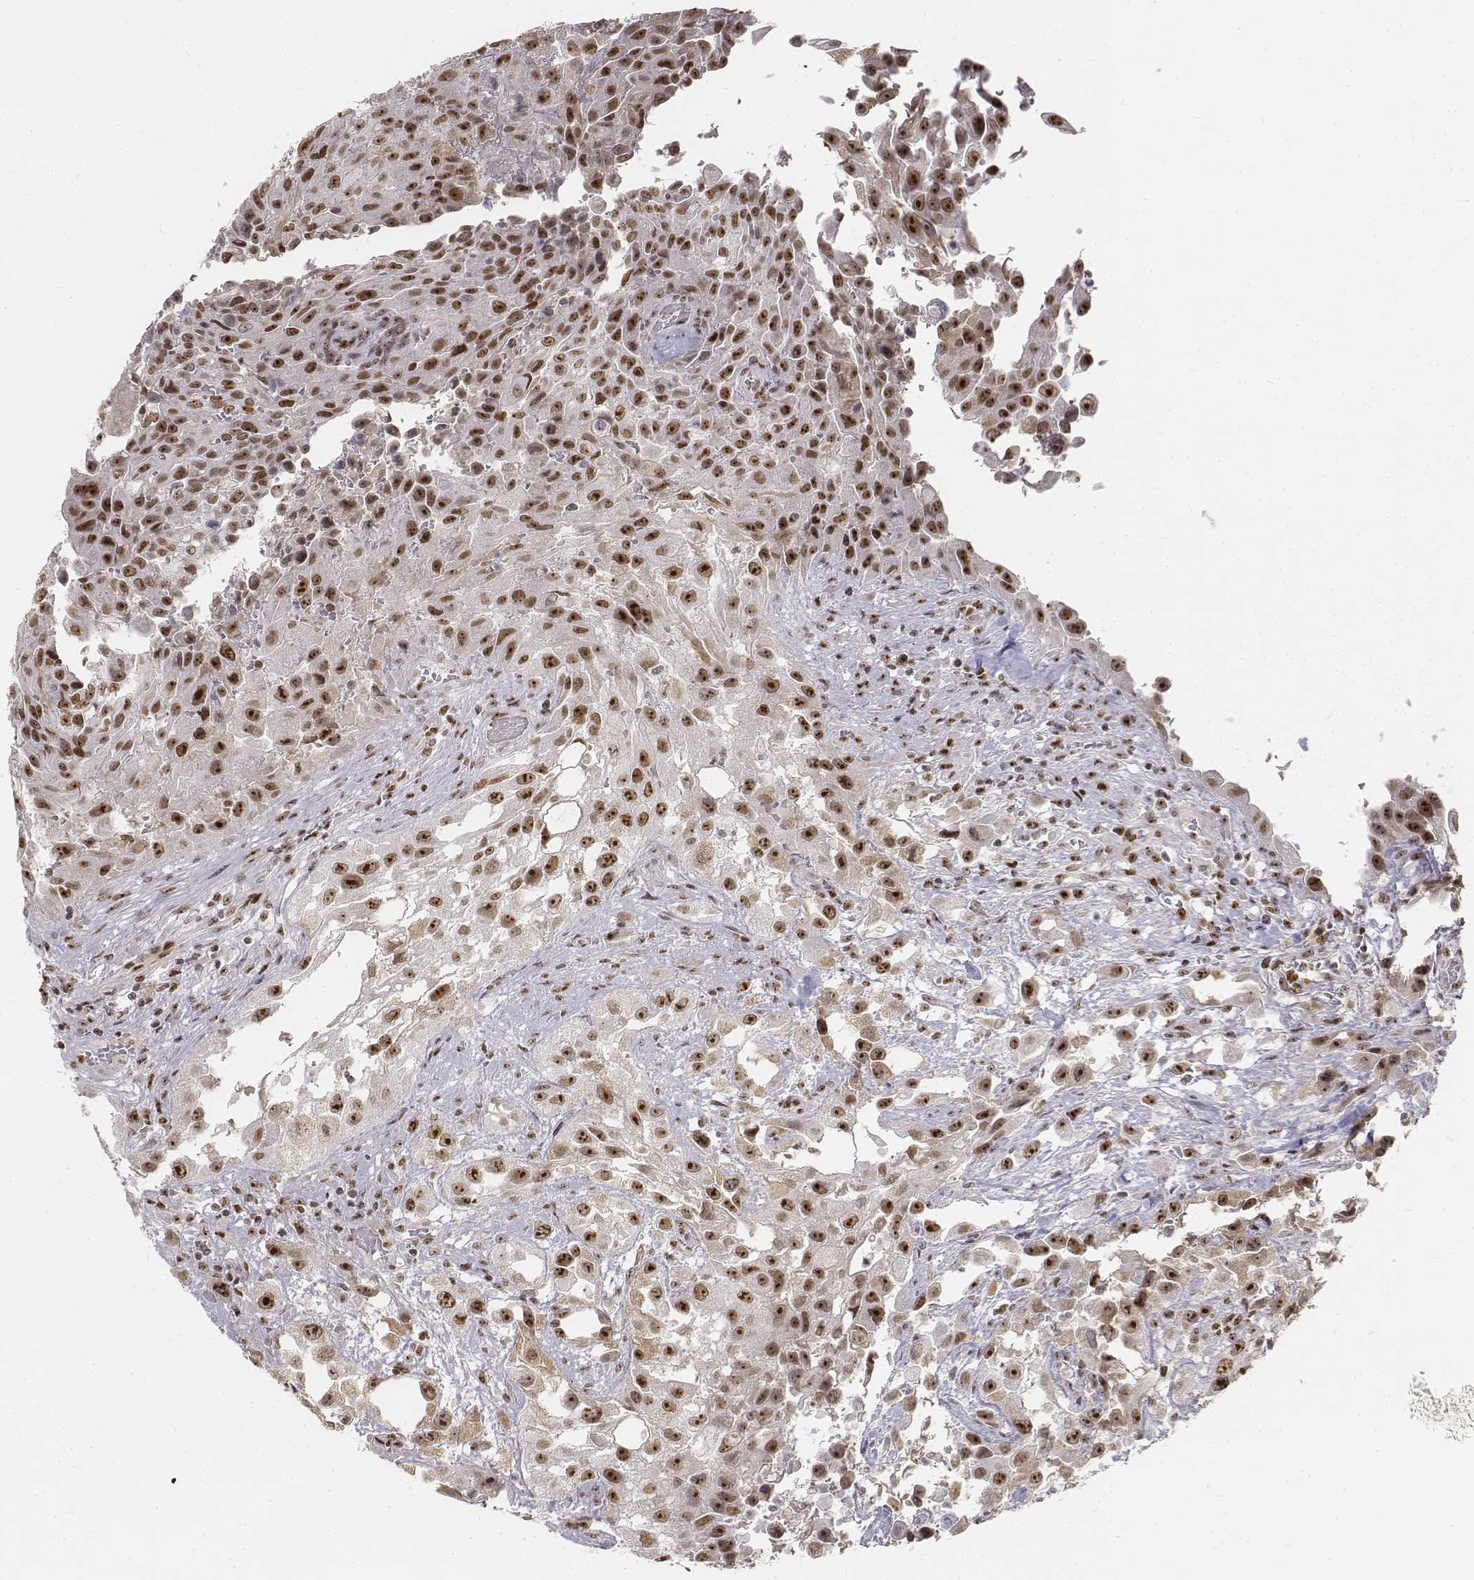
{"staining": {"intensity": "strong", "quantity": ">75%", "location": "nuclear"}, "tissue": "urothelial cancer", "cell_type": "Tumor cells", "image_type": "cancer", "snomed": [{"axis": "morphology", "description": "Urothelial carcinoma, High grade"}, {"axis": "topography", "description": "Urinary bladder"}], "caption": "Immunohistochemical staining of human urothelial carcinoma (high-grade) displays strong nuclear protein expression in about >75% of tumor cells. (brown staining indicates protein expression, while blue staining denotes nuclei).", "gene": "PHF6", "patient": {"sex": "male", "age": 79}}